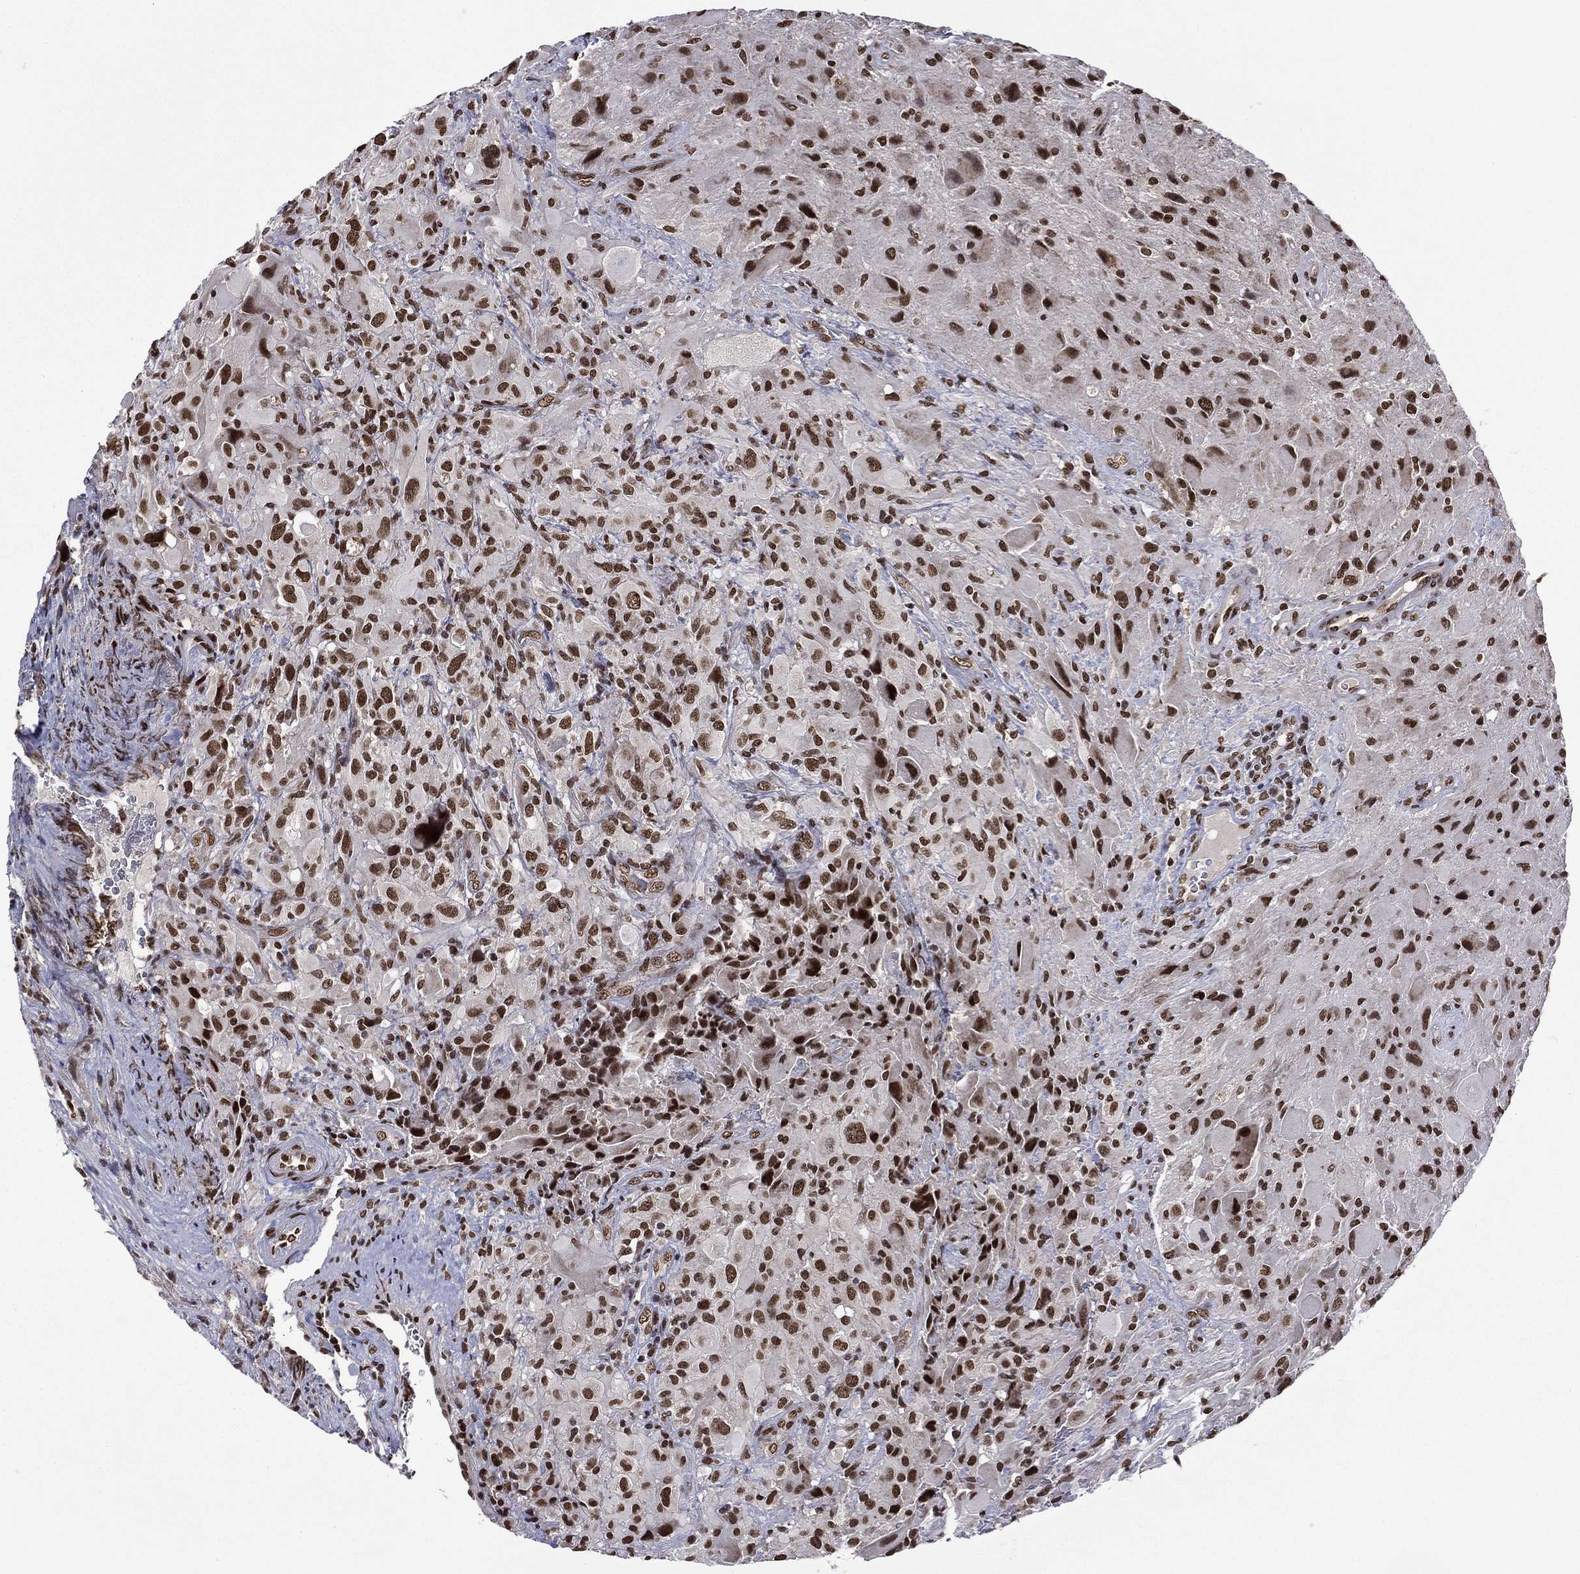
{"staining": {"intensity": "strong", "quantity": ">75%", "location": "nuclear"}, "tissue": "glioma", "cell_type": "Tumor cells", "image_type": "cancer", "snomed": [{"axis": "morphology", "description": "Glioma, malignant, High grade"}, {"axis": "topography", "description": "Cerebral cortex"}], "caption": "Brown immunohistochemical staining in human glioma shows strong nuclear staining in approximately >75% of tumor cells.", "gene": "C5orf24", "patient": {"sex": "male", "age": 35}}